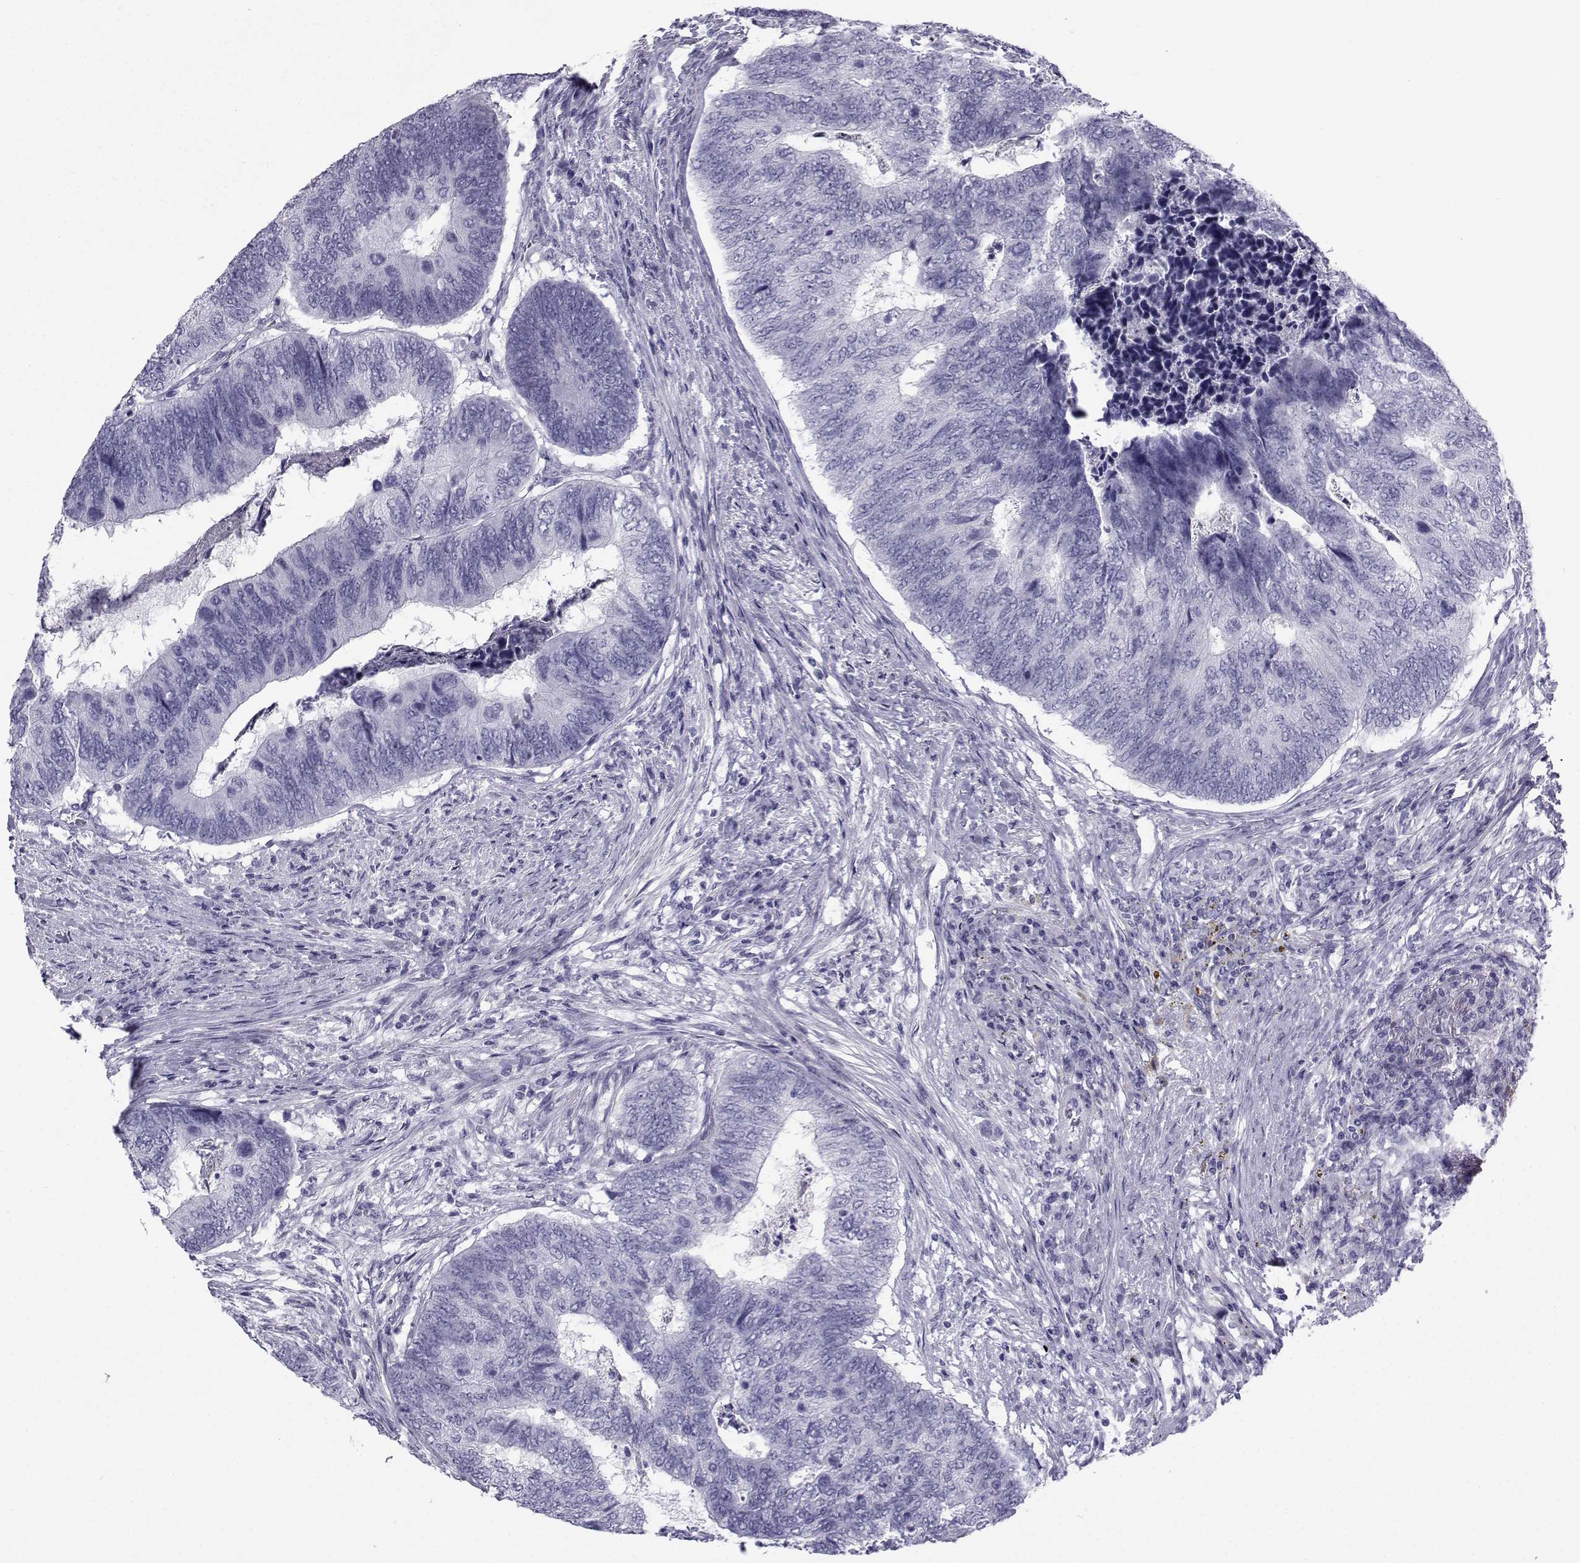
{"staining": {"intensity": "negative", "quantity": "none", "location": "none"}, "tissue": "colorectal cancer", "cell_type": "Tumor cells", "image_type": "cancer", "snomed": [{"axis": "morphology", "description": "Adenocarcinoma, NOS"}, {"axis": "topography", "description": "Colon"}], "caption": "Tumor cells are negative for protein expression in human colorectal adenocarcinoma.", "gene": "SPANXD", "patient": {"sex": "female", "age": 67}}